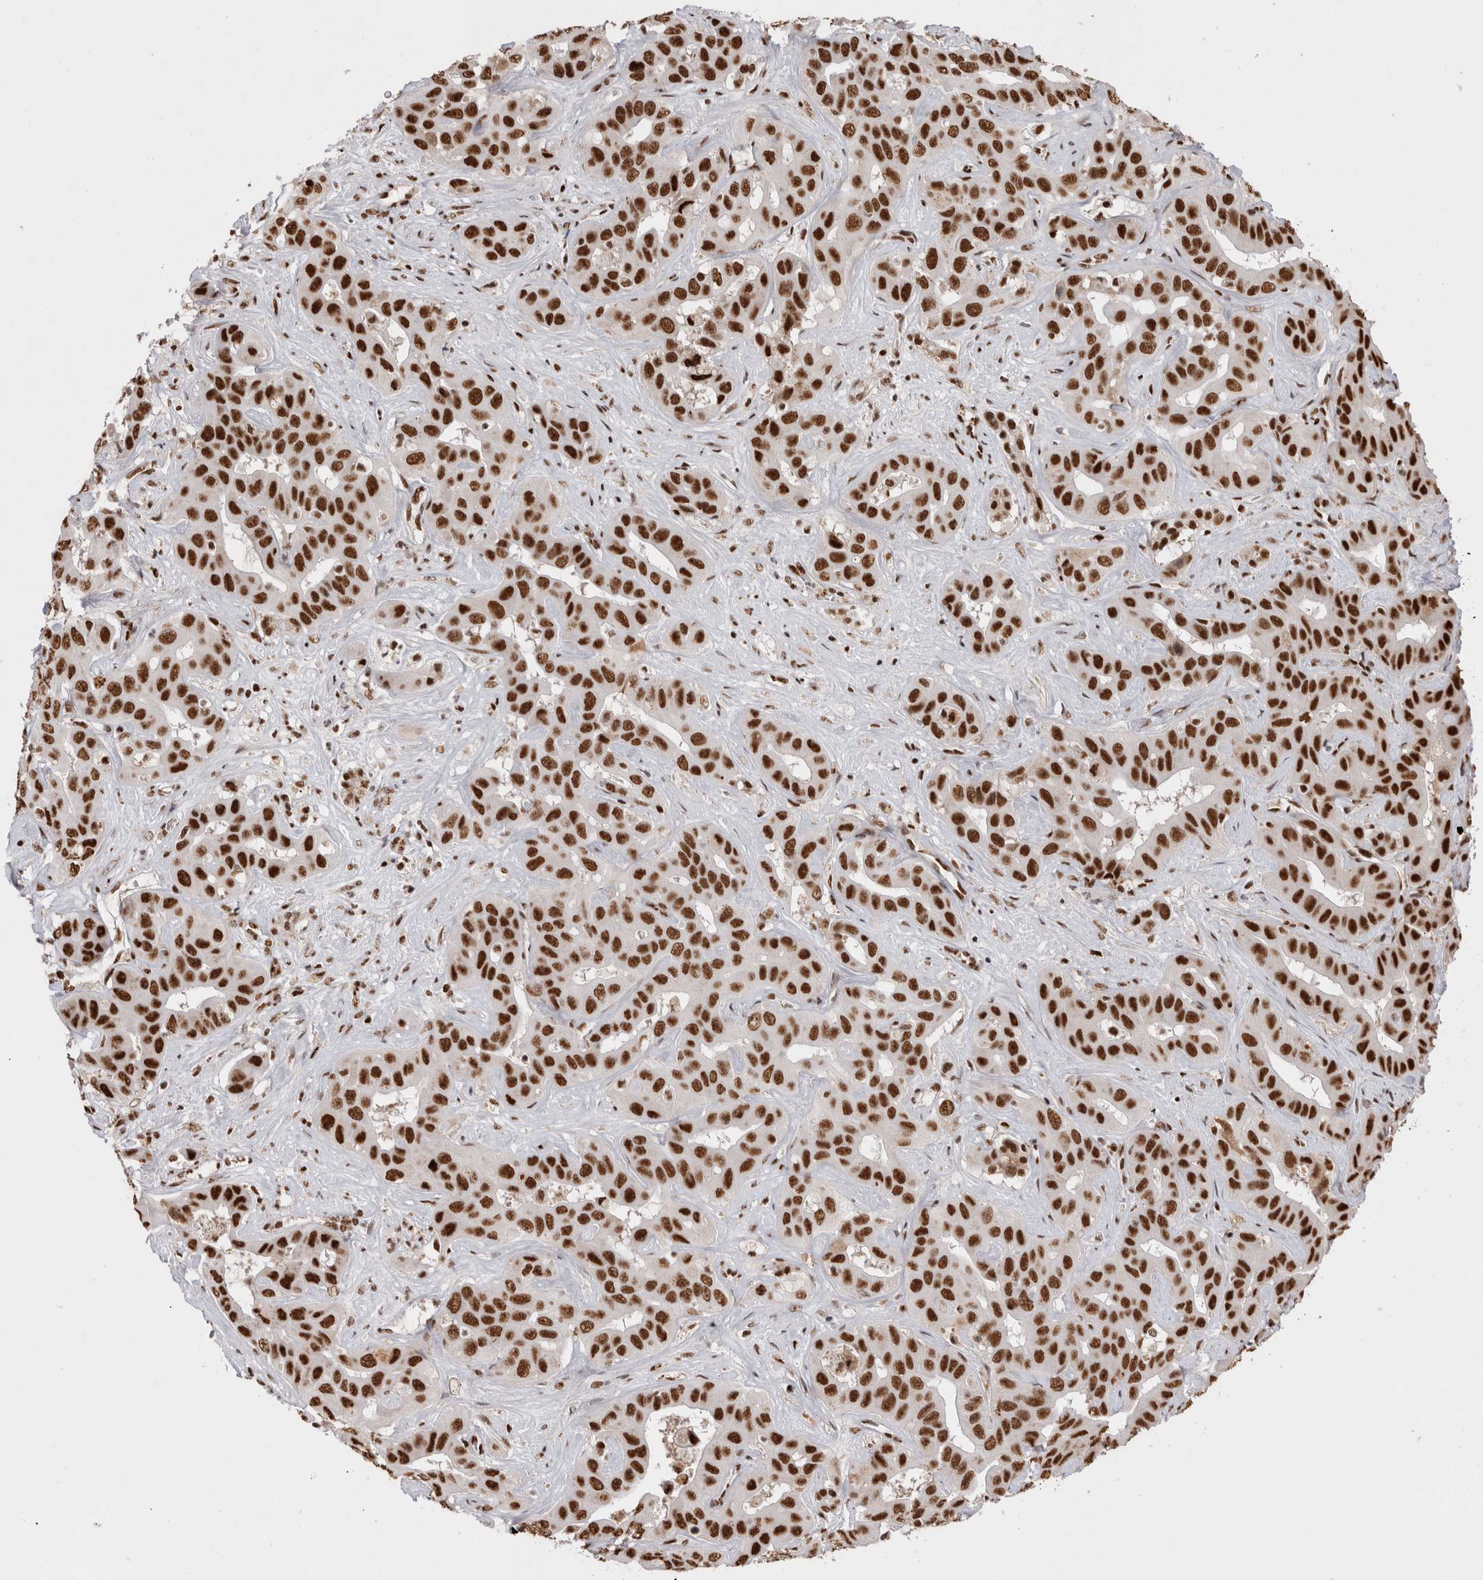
{"staining": {"intensity": "moderate", "quantity": ">75%", "location": "nuclear"}, "tissue": "liver cancer", "cell_type": "Tumor cells", "image_type": "cancer", "snomed": [{"axis": "morphology", "description": "Cholangiocarcinoma"}, {"axis": "topography", "description": "Liver"}], "caption": "A brown stain highlights moderate nuclear positivity of a protein in liver cancer (cholangiocarcinoma) tumor cells.", "gene": "EYA2", "patient": {"sex": "female", "age": 52}}